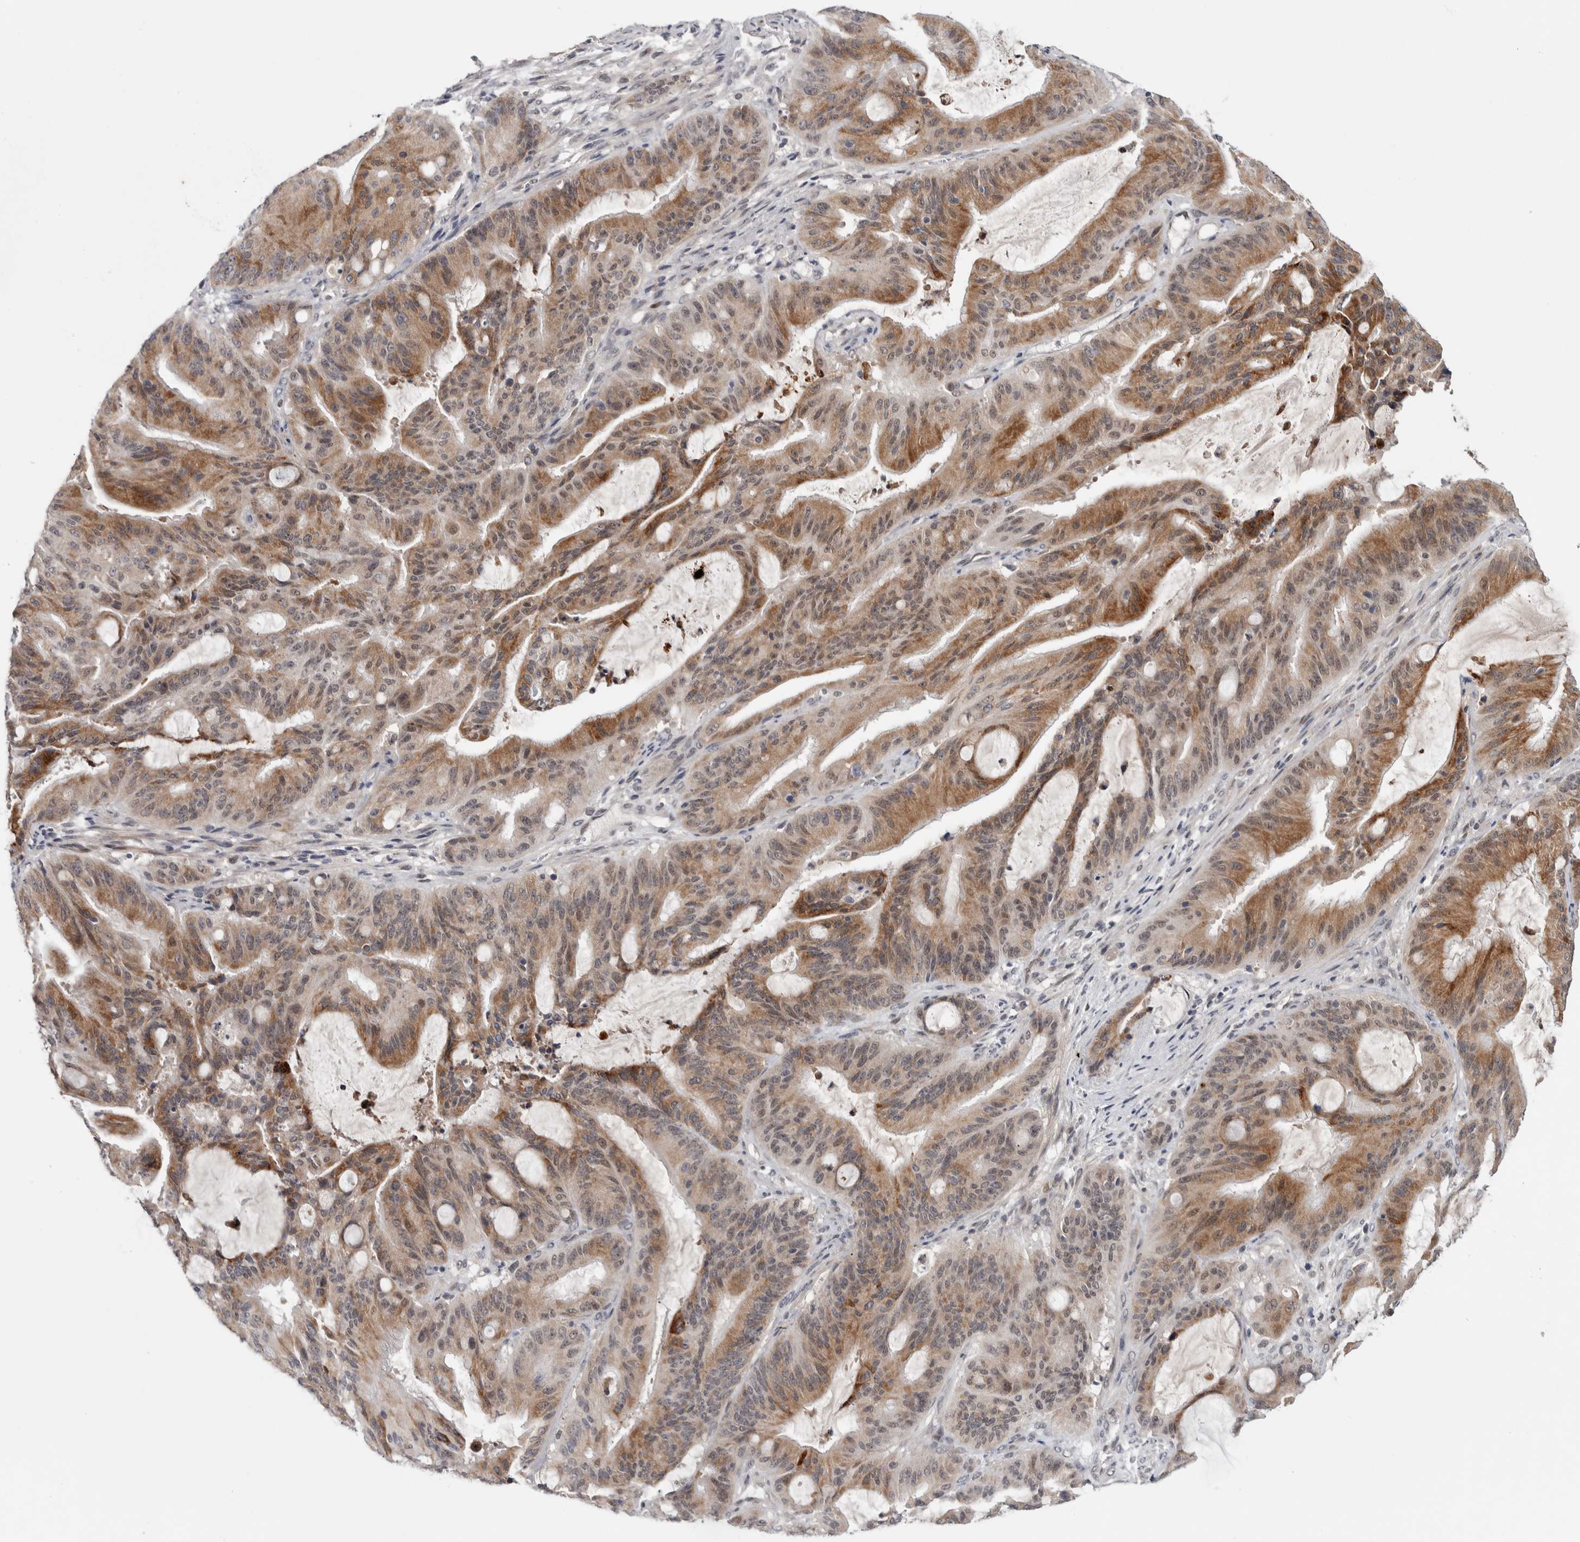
{"staining": {"intensity": "moderate", "quantity": ">75%", "location": "cytoplasmic/membranous"}, "tissue": "liver cancer", "cell_type": "Tumor cells", "image_type": "cancer", "snomed": [{"axis": "morphology", "description": "Normal tissue, NOS"}, {"axis": "morphology", "description": "Cholangiocarcinoma"}, {"axis": "topography", "description": "Liver"}, {"axis": "topography", "description": "Peripheral nerve tissue"}], "caption": "This is a photomicrograph of immunohistochemistry staining of cholangiocarcinoma (liver), which shows moderate staining in the cytoplasmic/membranous of tumor cells.", "gene": "ASPN", "patient": {"sex": "female", "age": 73}}